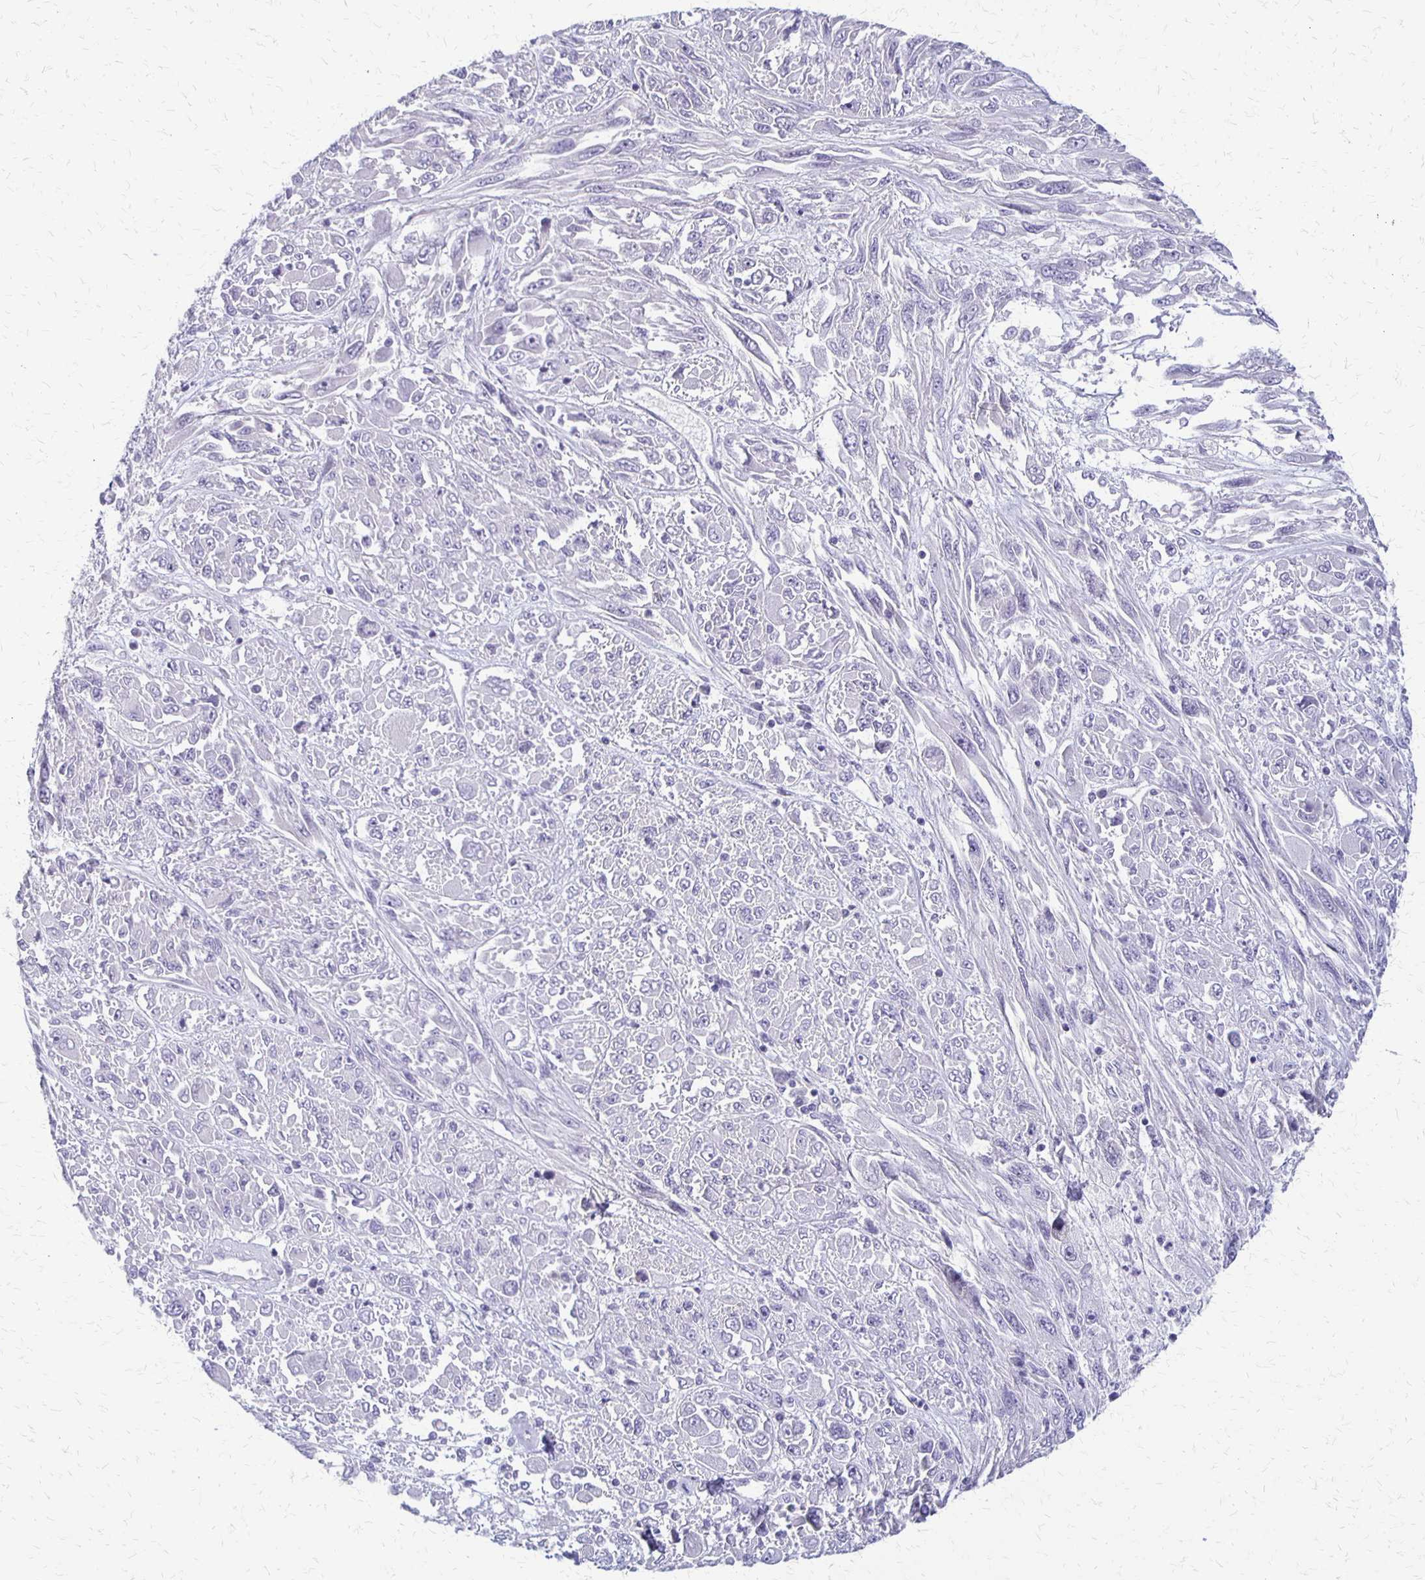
{"staining": {"intensity": "negative", "quantity": "none", "location": "none"}, "tissue": "melanoma", "cell_type": "Tumor cells", "image_type": "cancer", "snomed": [{"axis": "morphology", "description": "Malignant melanoma, NOS"}, {"axis": "topography", "description": "Skin"}], "caption": "DAB immunohistochemical staining of human melanoma demonstrates no significant staining in tumor cells.", "gene": "RHOC", "patient": {"sex": "female", "age": 91}}